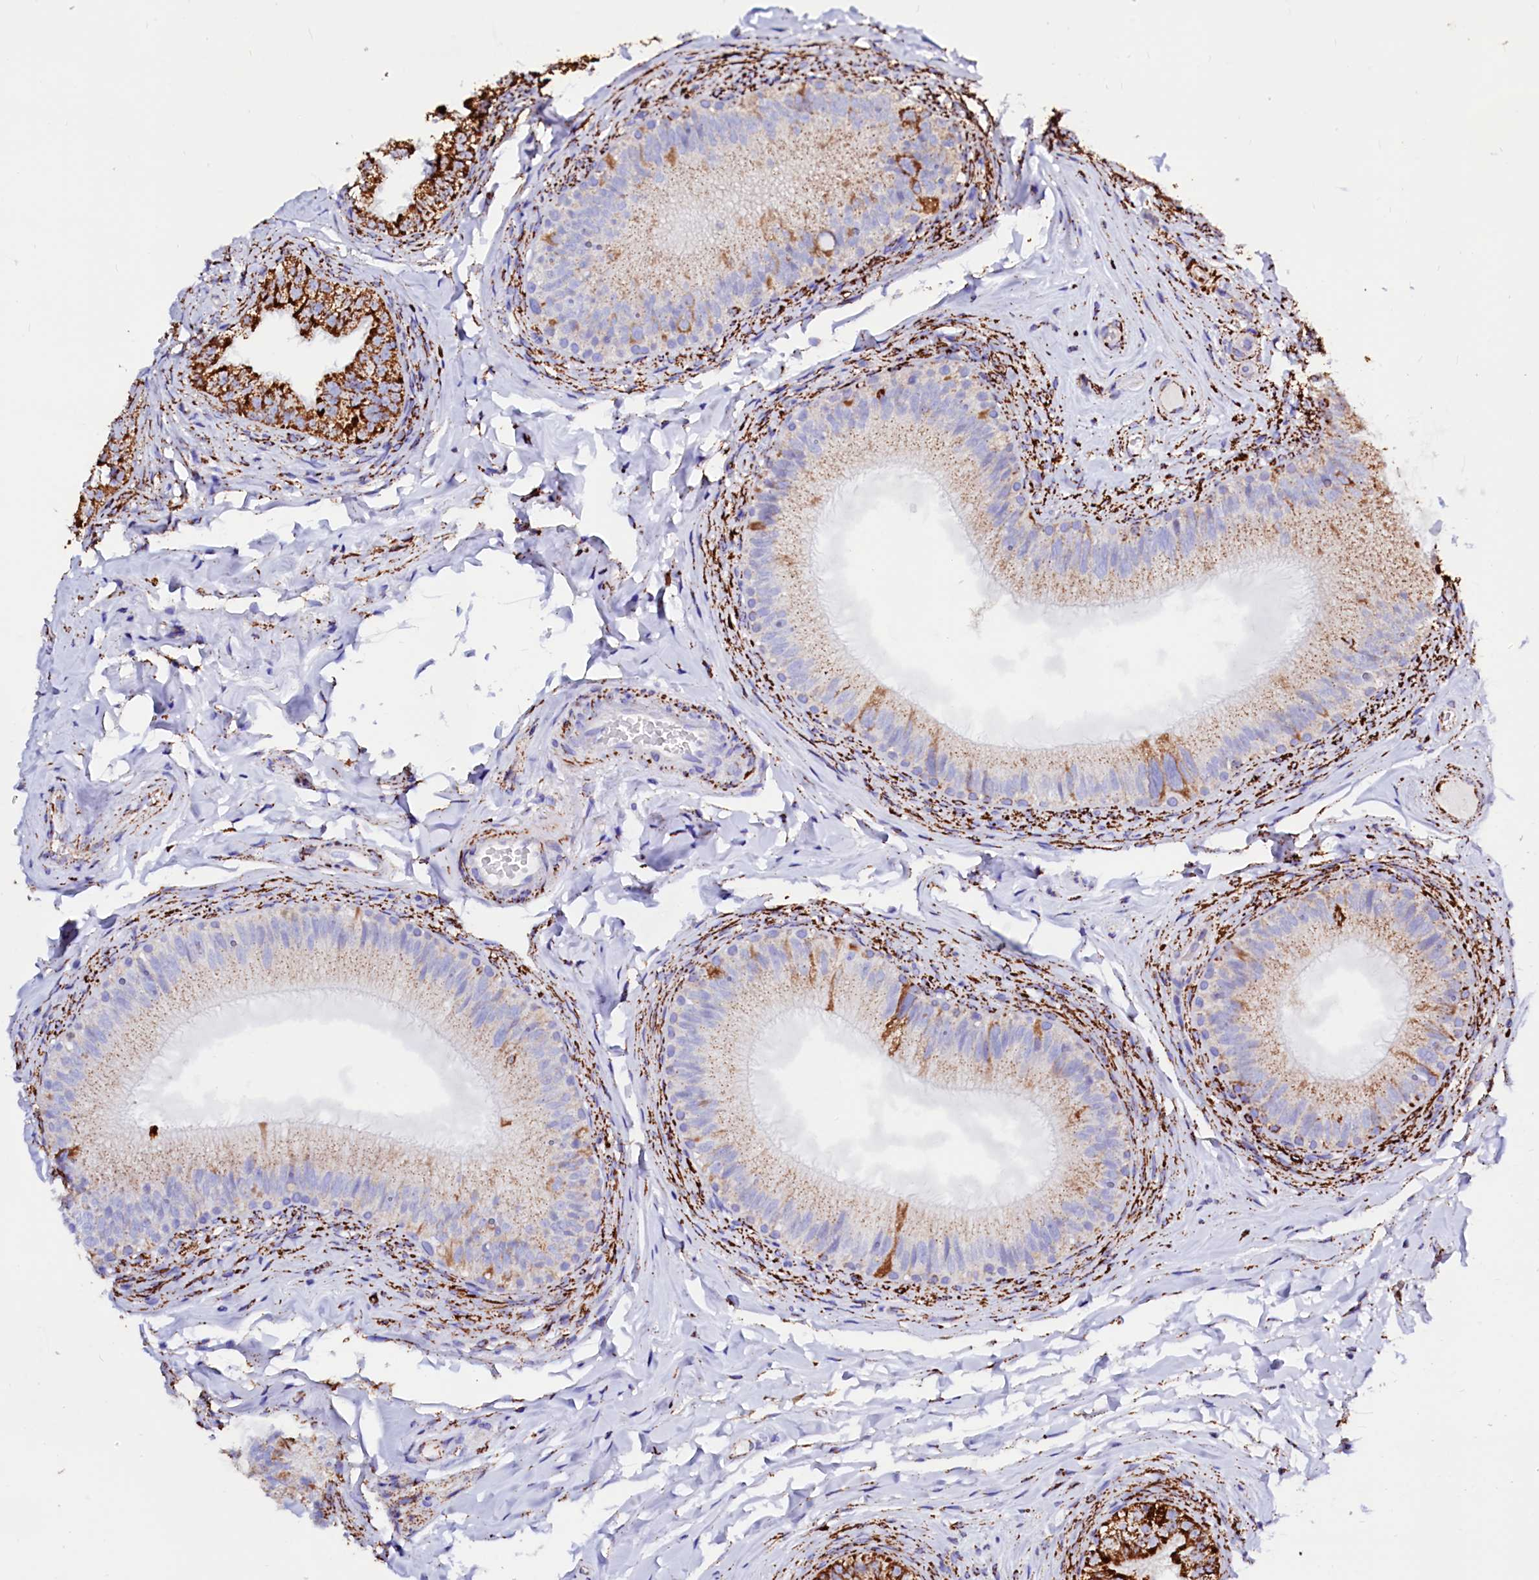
{"staining": {"intensity": "strong", "quantity": "25%-75%", "location": "cytoplasmic/membranous"}, "tissue": "epididymis", "cell_type": "Glandular cells", "image_type": "normal", "snomed": [{"axis": "morphology", "description": "Normal tissue, NOS"}, {"axis": "topography", "description": "Epididymis"}], "caption": "Immunohistochemical staining of unremarkable human epididymis reveals 25%-75% levels of strong cytoplasmic/membranous protein expression in approximately 25%-75% of glandular cells. (Brightfield microscopy of DAB IHC at high magnification).", "gene": "MAOB", "patient": {"sex": "male", "age": 49}}